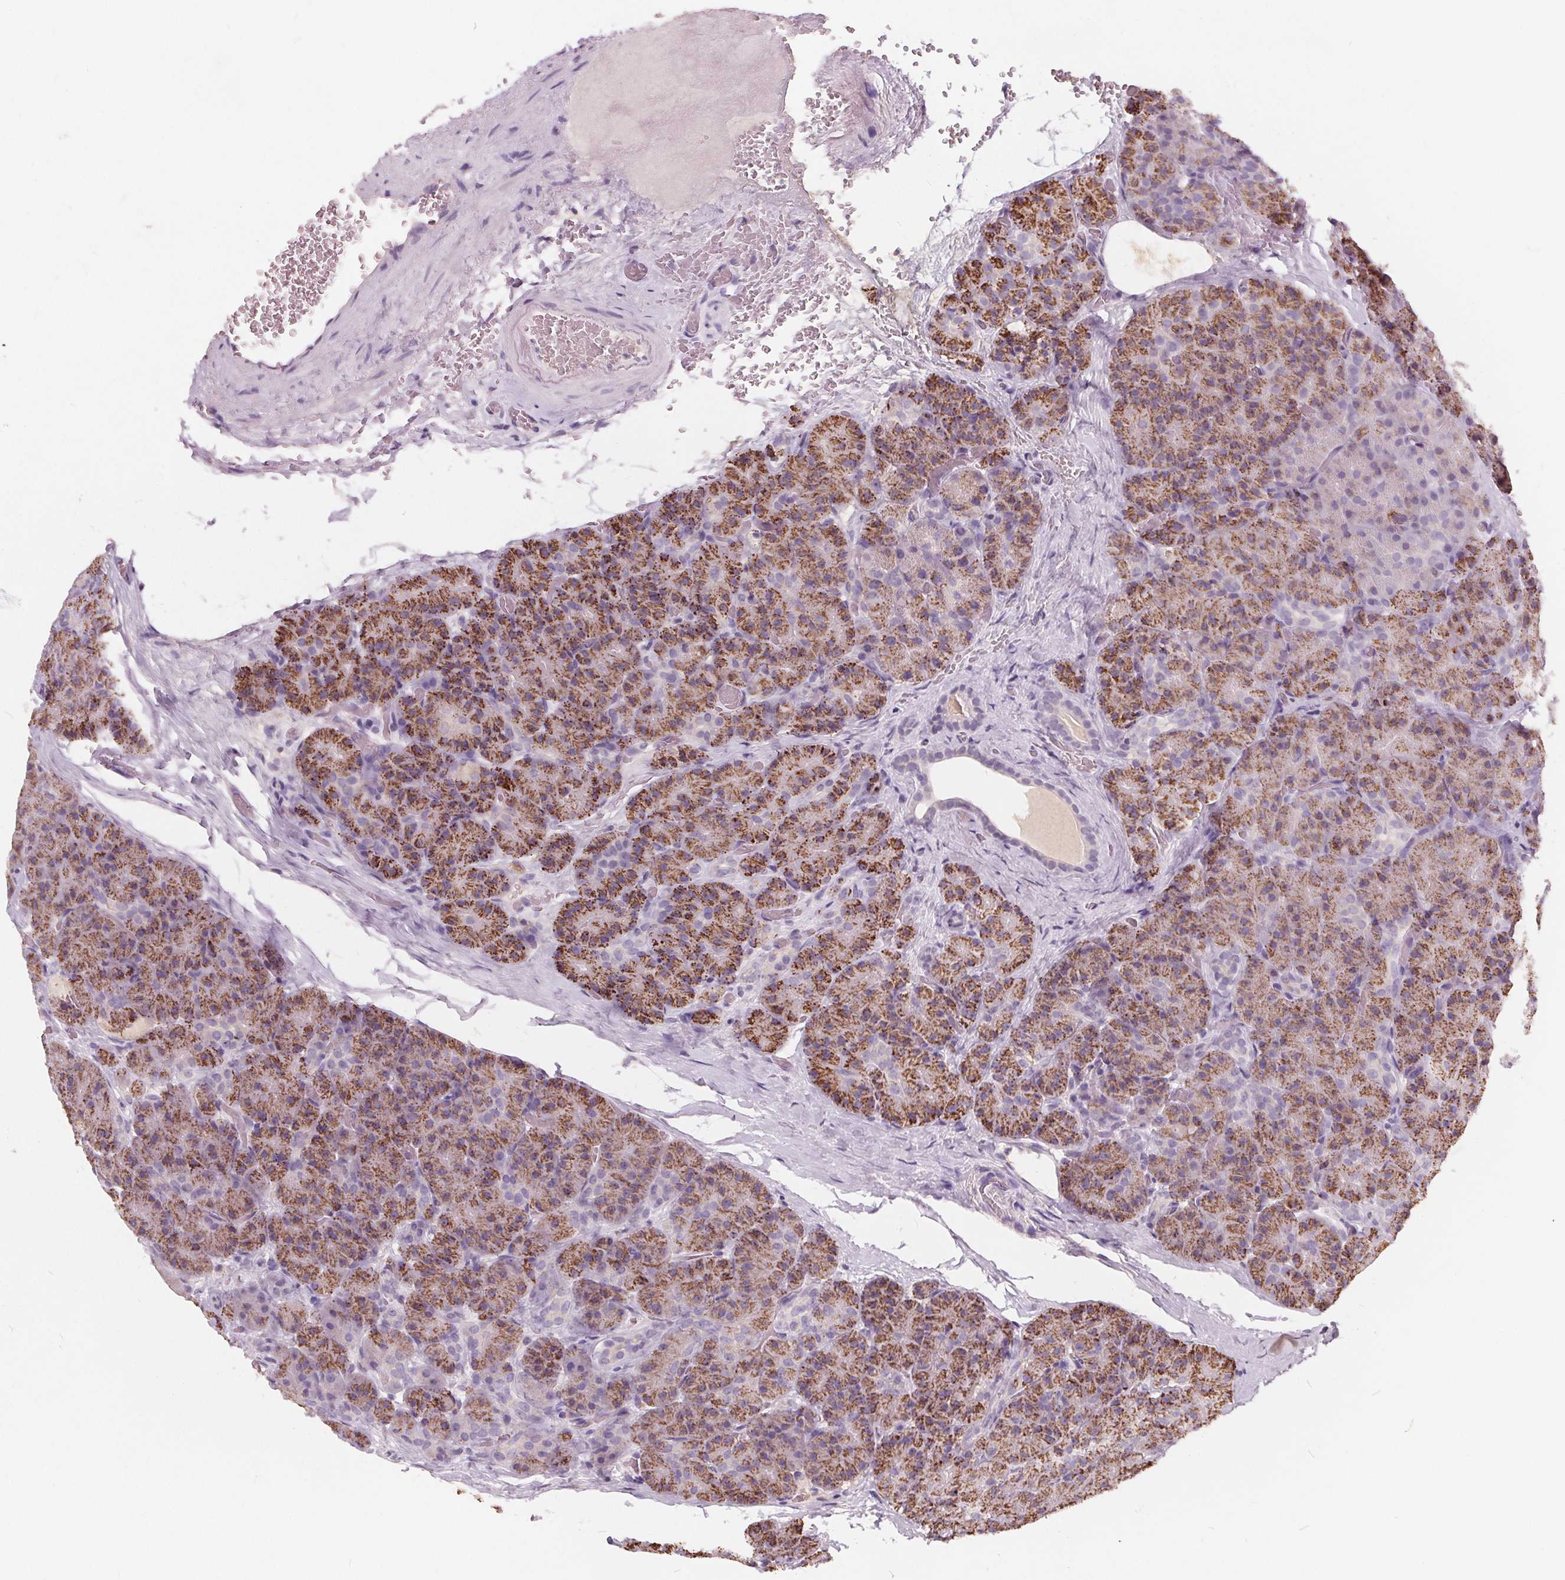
{"staining": {"intensity": "moderate", "quantity": ">75%", "location": "cytoplasmic/membranous"}, "tissue": "pancreas", "cell_type": "Exocrine glandular cells", "image_type": "normal", "snomed": [{"axis": "morphology", "description": "Normal tissue, NOS"}, {"axis": "topography", "description": "Pancreas"}], "caption": "An immunohistochemistry micrograph of unremarkable tissue is shown. Protein staining in brown shows moderate cytoplasmic/membranous positivity in pancreas within exocrine glandular cells.", "gene": "PLA2G2E", "patient": {"sex": "male", "age": 57}}